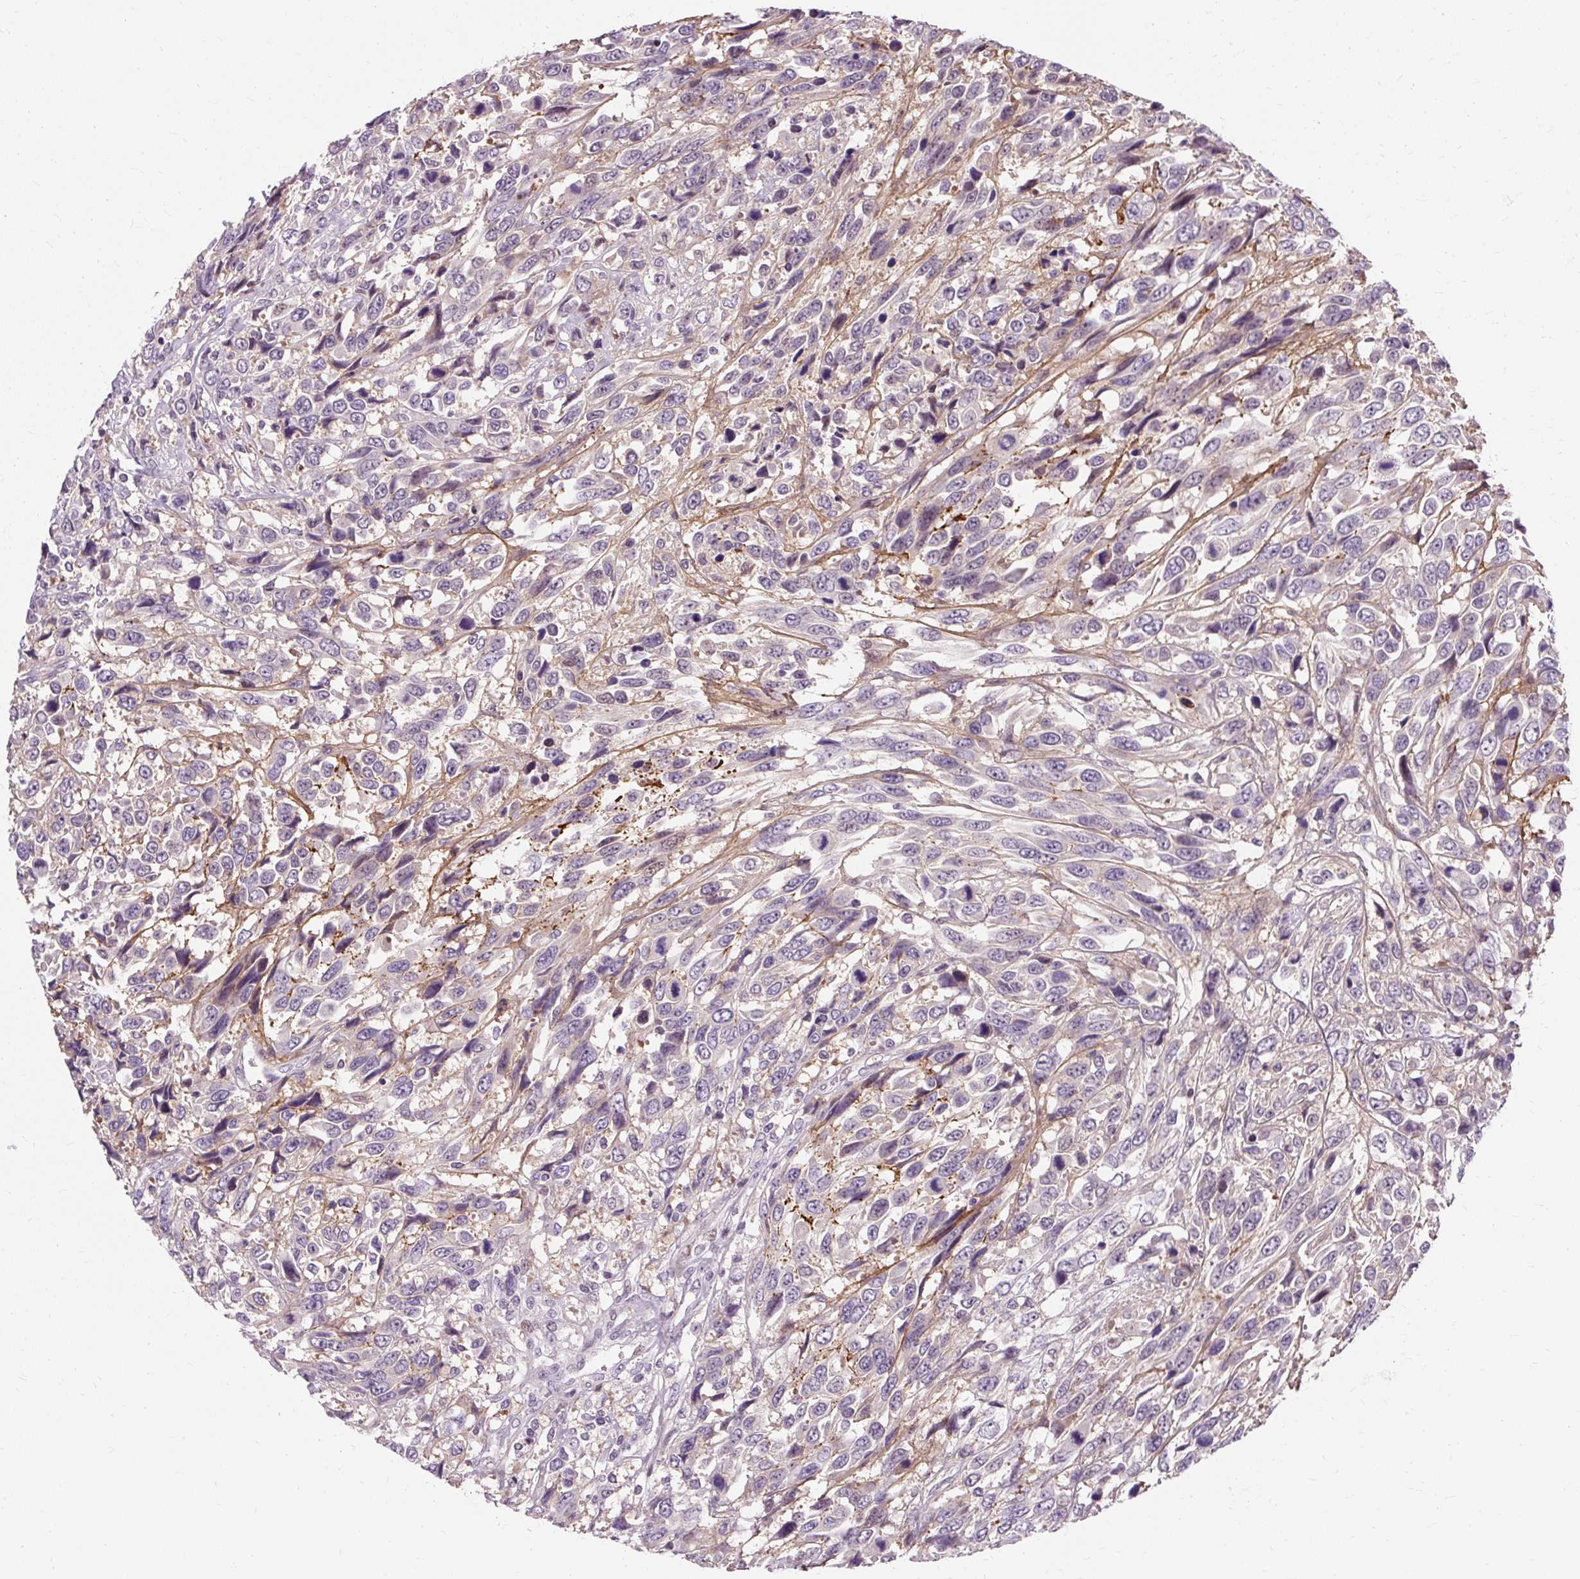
{"staining": {"intensity": "negative", "quantity": "none", "location": "none"}, "tissue": "urothelial cancer", "cell_type": "Tumor cells", "image_type": "cancer", "snomed": [{"axis": "morphology", "description": "Urothelial carcinoma, High grade"}, {"axis": "topography", "description": "Urinary bladder"}], "caption": "Photomicrograph shows no protein staining in tumor cells of urothelial carcinoma (high-grade) tissue.", "gene": "RYBP", "patient": {"sex": "female", "age": 70}}